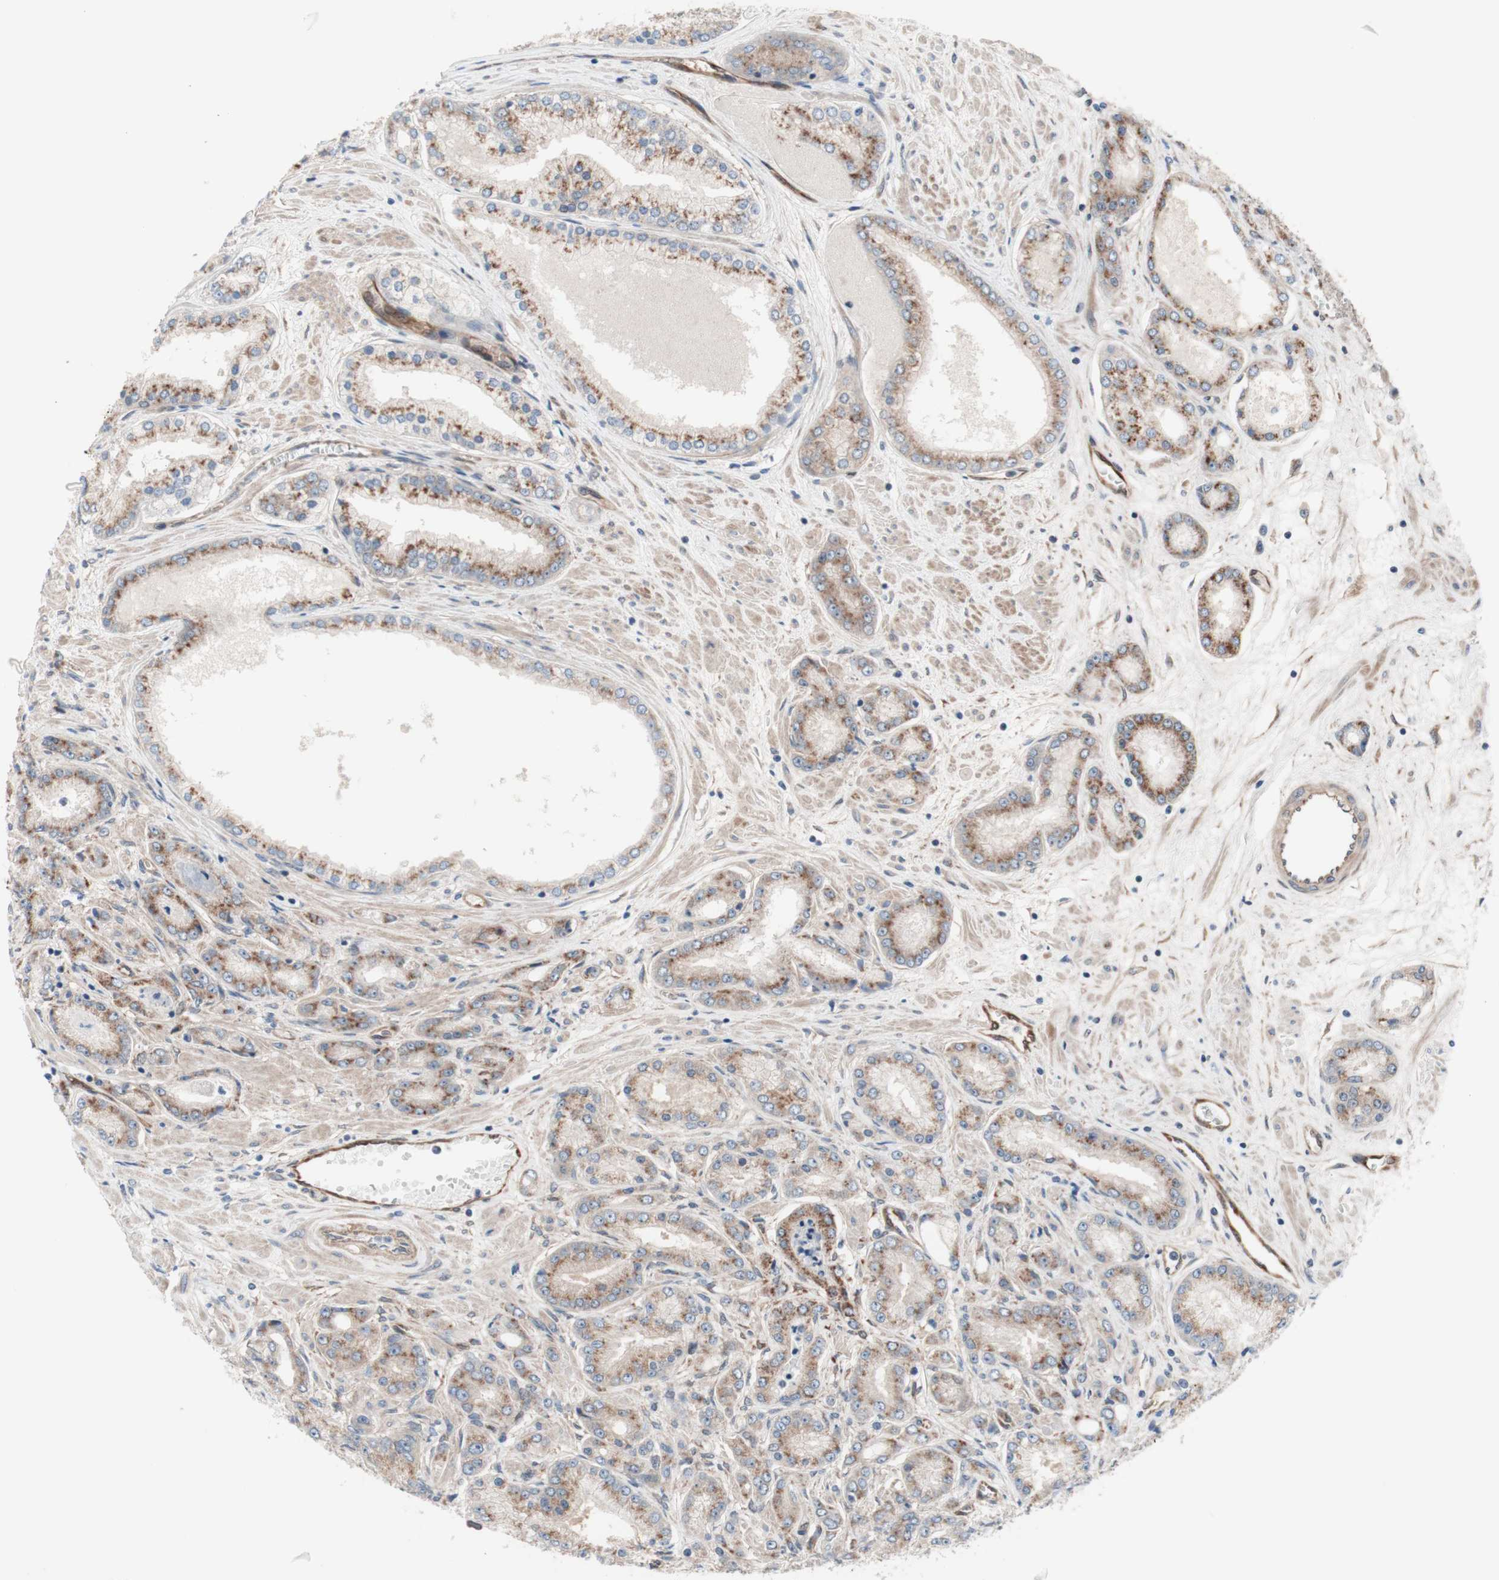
{"staining": {"intensity": "moderate", "quantity": ">75%", "location": "cytoplasmic/membranous"}, "tissue": "prostate cancer", "cell_type": "Tumor cells", "image_type": "cancer", "snomed": [{"axis": "morphology", "description": "Adenocarcinoma, High grade"}, {"axis": "topography", "description": "Prostate"}], "caption": "A brown stain highlights moderate cytoplasmic/membranous expression of a protein in prostate cancer (adenocarcinoma (high-grade)) tumor cells. Nuclei are stained in blue.", "gene": "CNN3", "patient": {"sex": "male", "age": 59}}